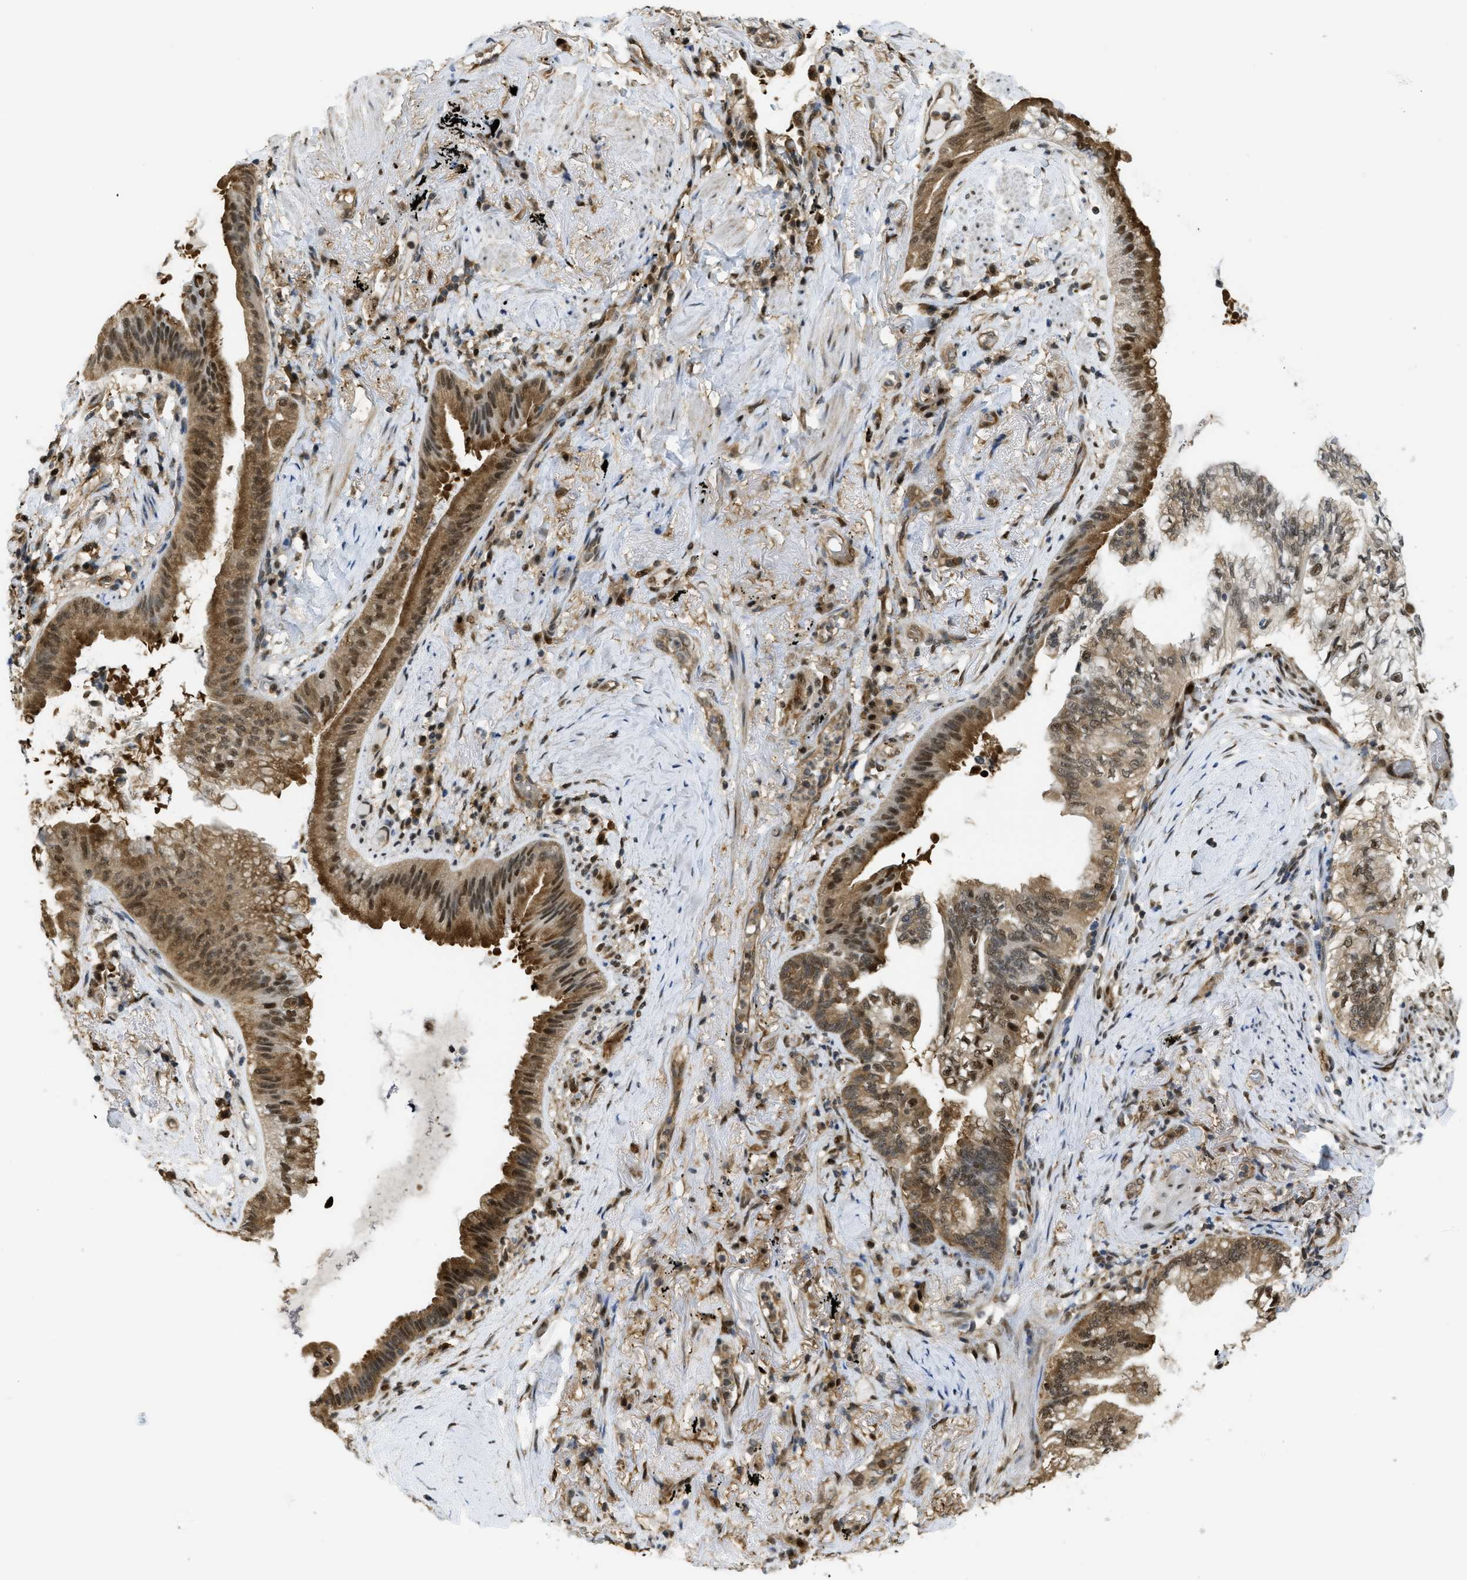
{"staining": {"intensity": "moderate", "quantity": ">75%", "location": "cytoplasmic/membranous,nuclear"}, "tissue": "lung cancer", "cell_type": "Tumor cells", "image_type": "cancer", "snomed": [{"axis": "morphology", "description": "Normal tissue, NOS"}, {"axis": "morphology", "description": "Adenocarcinoma, NOS"}, {"axis": "topography", "description": "Bronchus"}, {"axis": "topography", "description": "Lung"}], "caption": "Lung cancer stained with immunohistochemistry exhibits moderate cytoplasmic/membranous and nuclear expression in approximately >75% of tumor cells.", "gene": "PSMC5", "patient": {"sex": "female", "age": 70}}